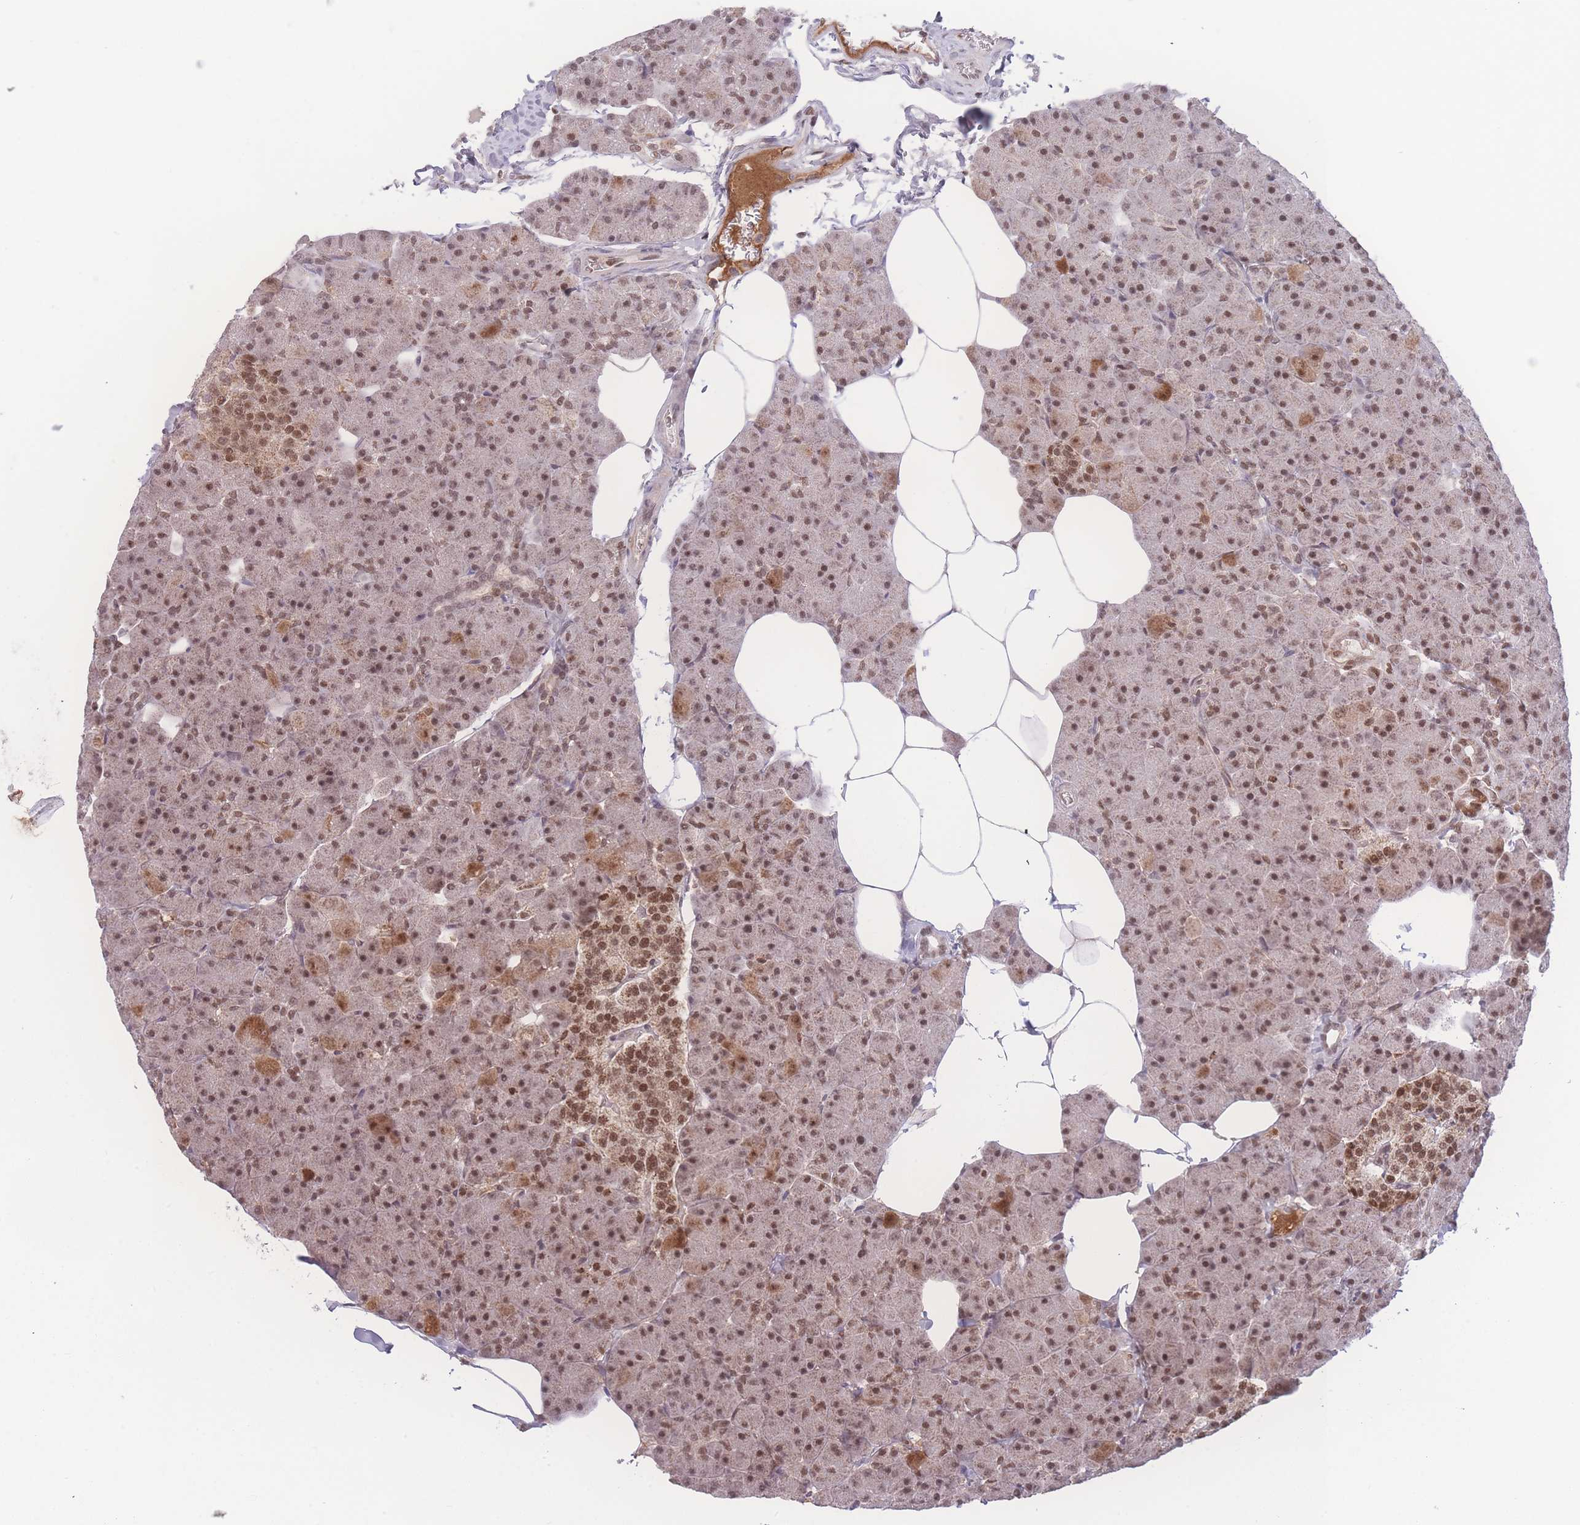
{"staining": {"intensity": "moderate", "quantity": ">75%", "location": "nuclear"}, "tissue": "pancreas", "cell_type": "Exocrine glandular cells", "image_type": "normal", "snomed": [{"axis": "morphology", "description": "Normal tissue, NOS"}, {"axis": "topography", "description": "Pancreas"}], "caption": "An IHC micrograph of unremarkable tissue is shown. Protein staining in brown shows moderate nuclear positivity in pancreas within exocrine glandular cells. (Stains: DAB in brown, nuclei in blue, Microscopy: brightfield microscopy at high magnification).", "gene": "RAVER1", "patient": {"sex": "male", "age": 35}}